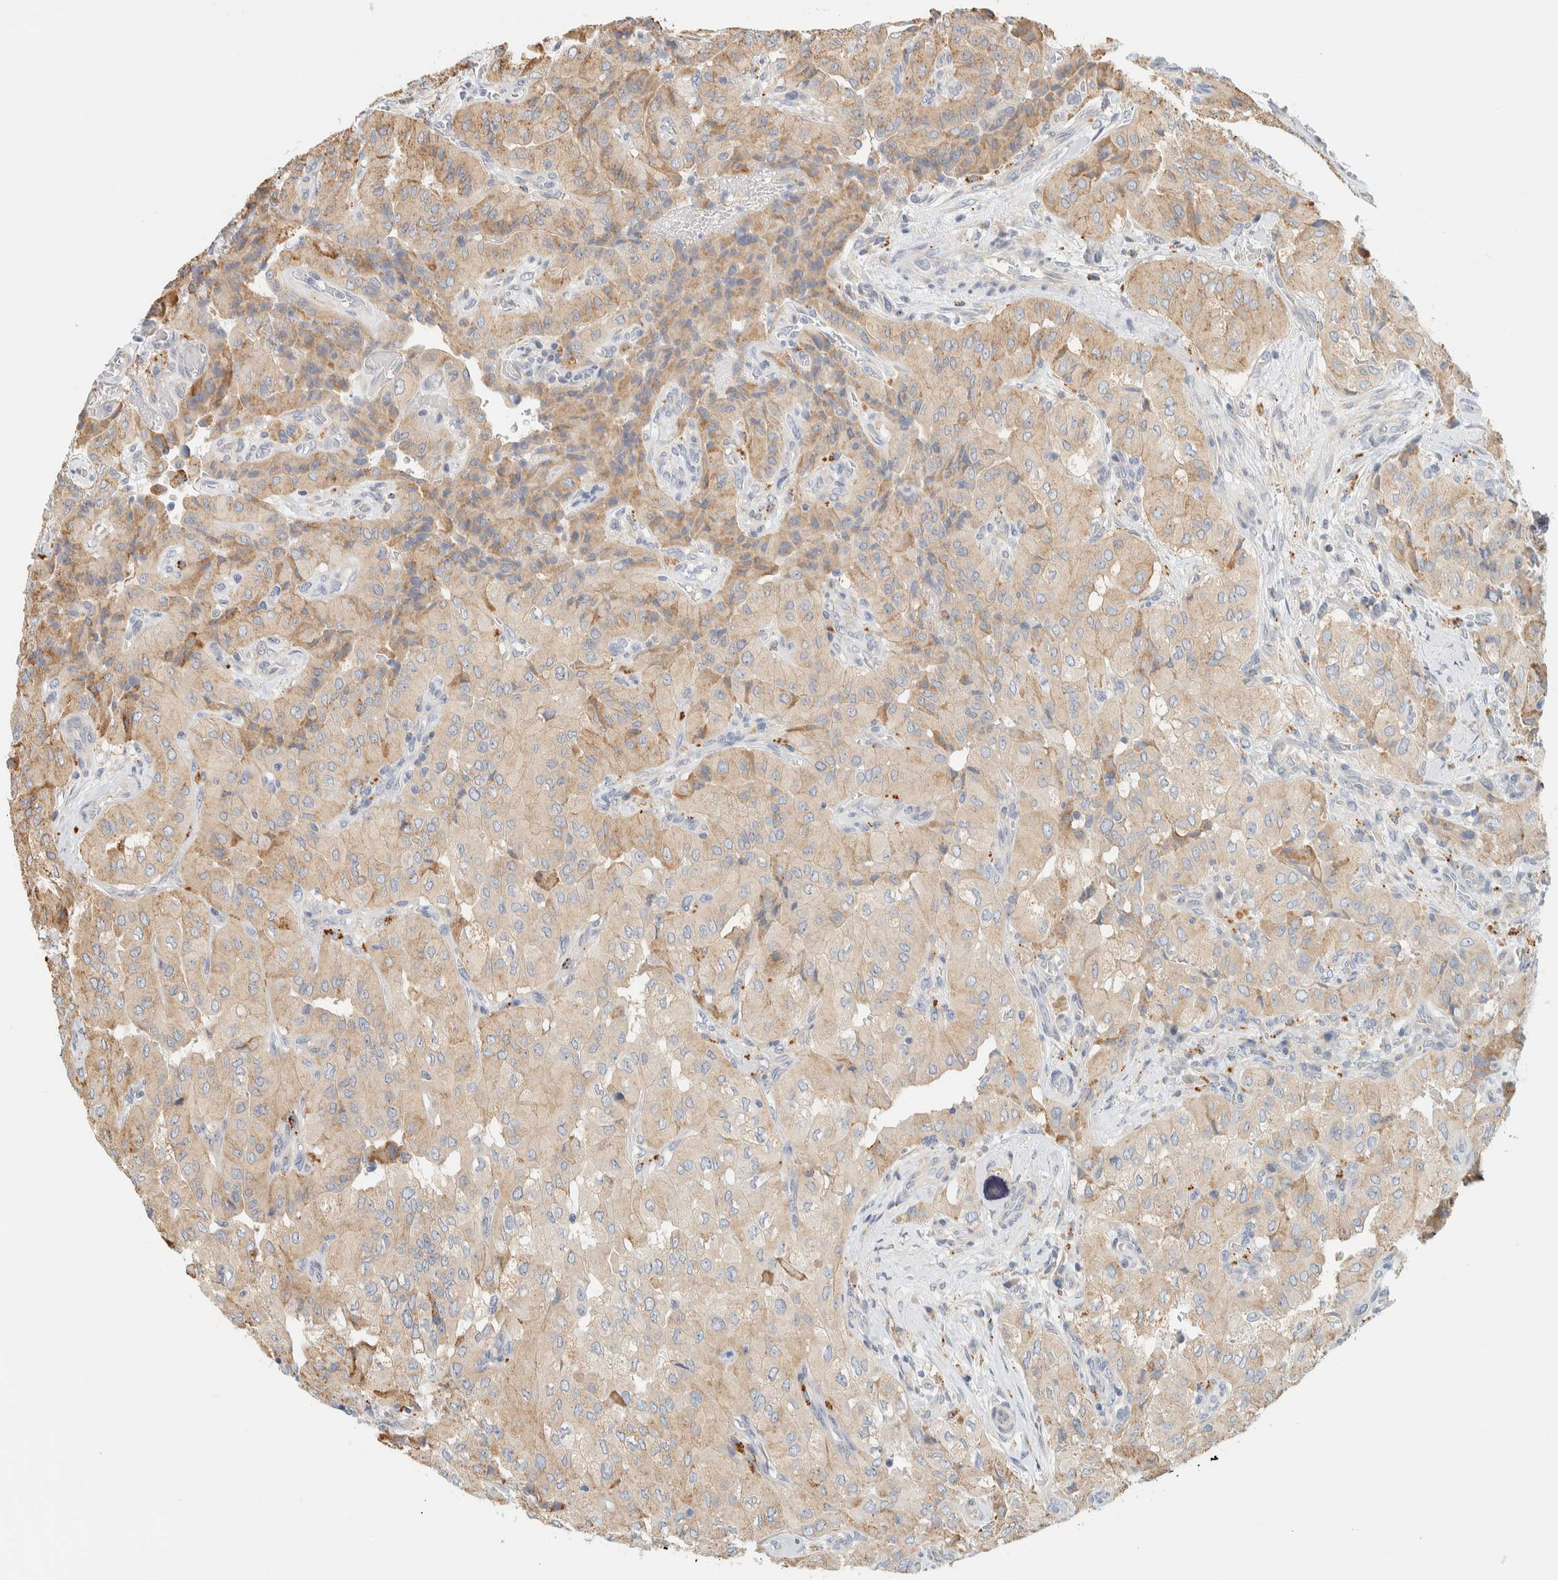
{"staining": {"intensity": "weak", "quantity": ">75%", "location": "cytoplasmic/membranous"}, "tissue": "thyroid cancer", "cell_type": "Tumor cells", "image_type": "cancer", "snomed": [{"axis": "morphology", "description": "Papillary adenocarcinoma, NOS"}, {"axis": "topography", "description": "Thyroid gland"}], "caption": "Protein staining by IHC reveals weak cytoplasmic/membranous expression in approximately >75% of tumor cells in thyroid cancer.", "gene": "PTGES3L-AARSD1", "patient": {"sex": "female", "age": 59}}